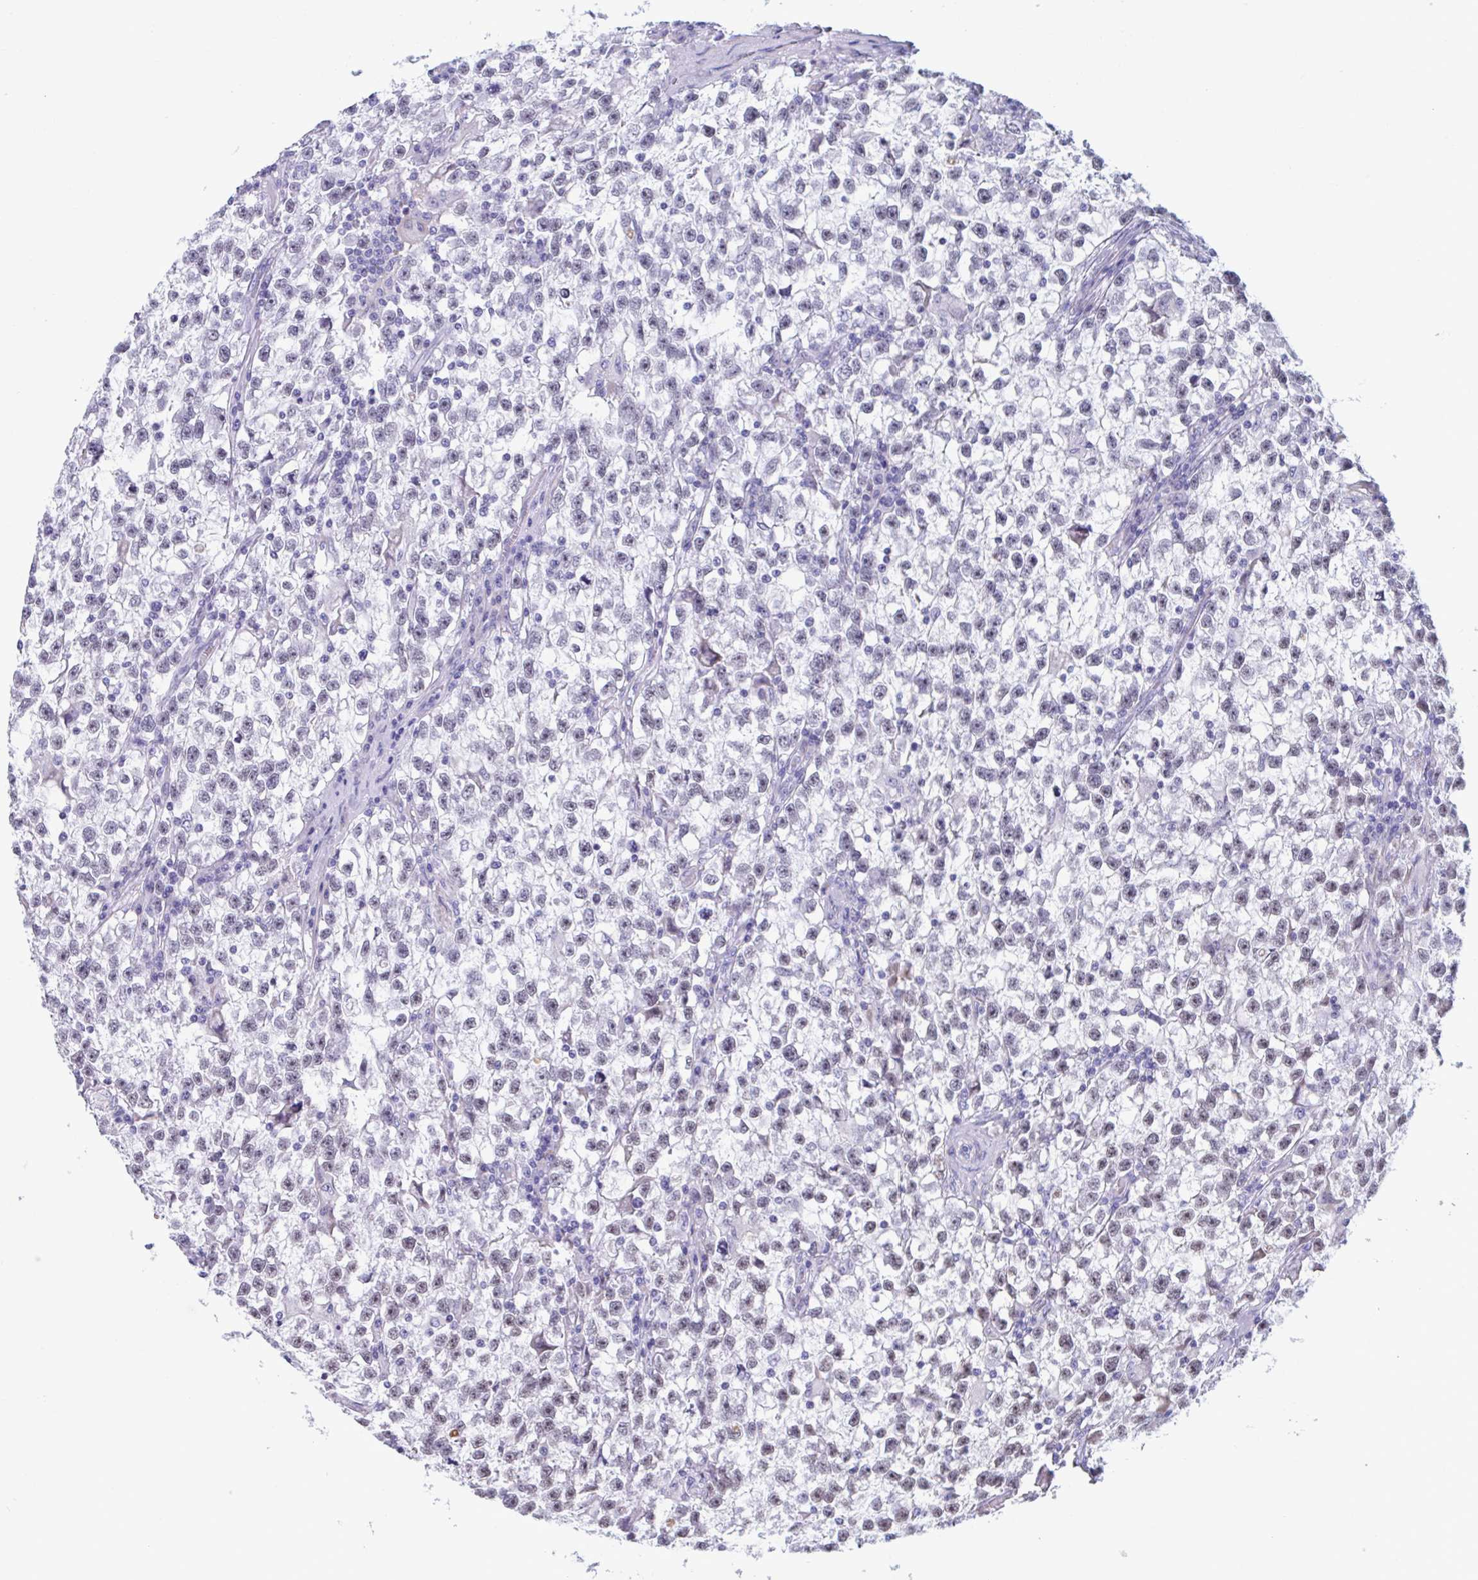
{"staining": {"intensity": "weak", "quantity": "25%-75%", "location": "nuclear"}, "tissue": "testis cancer", "cell_type": "Tumor cells", "image_type": "cancer", "snomed": [{"axis": "morphology", "description": "Seminoma, NOS"}, {"axis": "topography", "description": "Testis"}], "caption": "Testis seminoma stained for a protein (brown) demonstrates weak nuclear positive positivity in approximately 25%-75% of tumor cells.", "gene": "MSMB", "patient": {"sex": "male", "age": 31}}